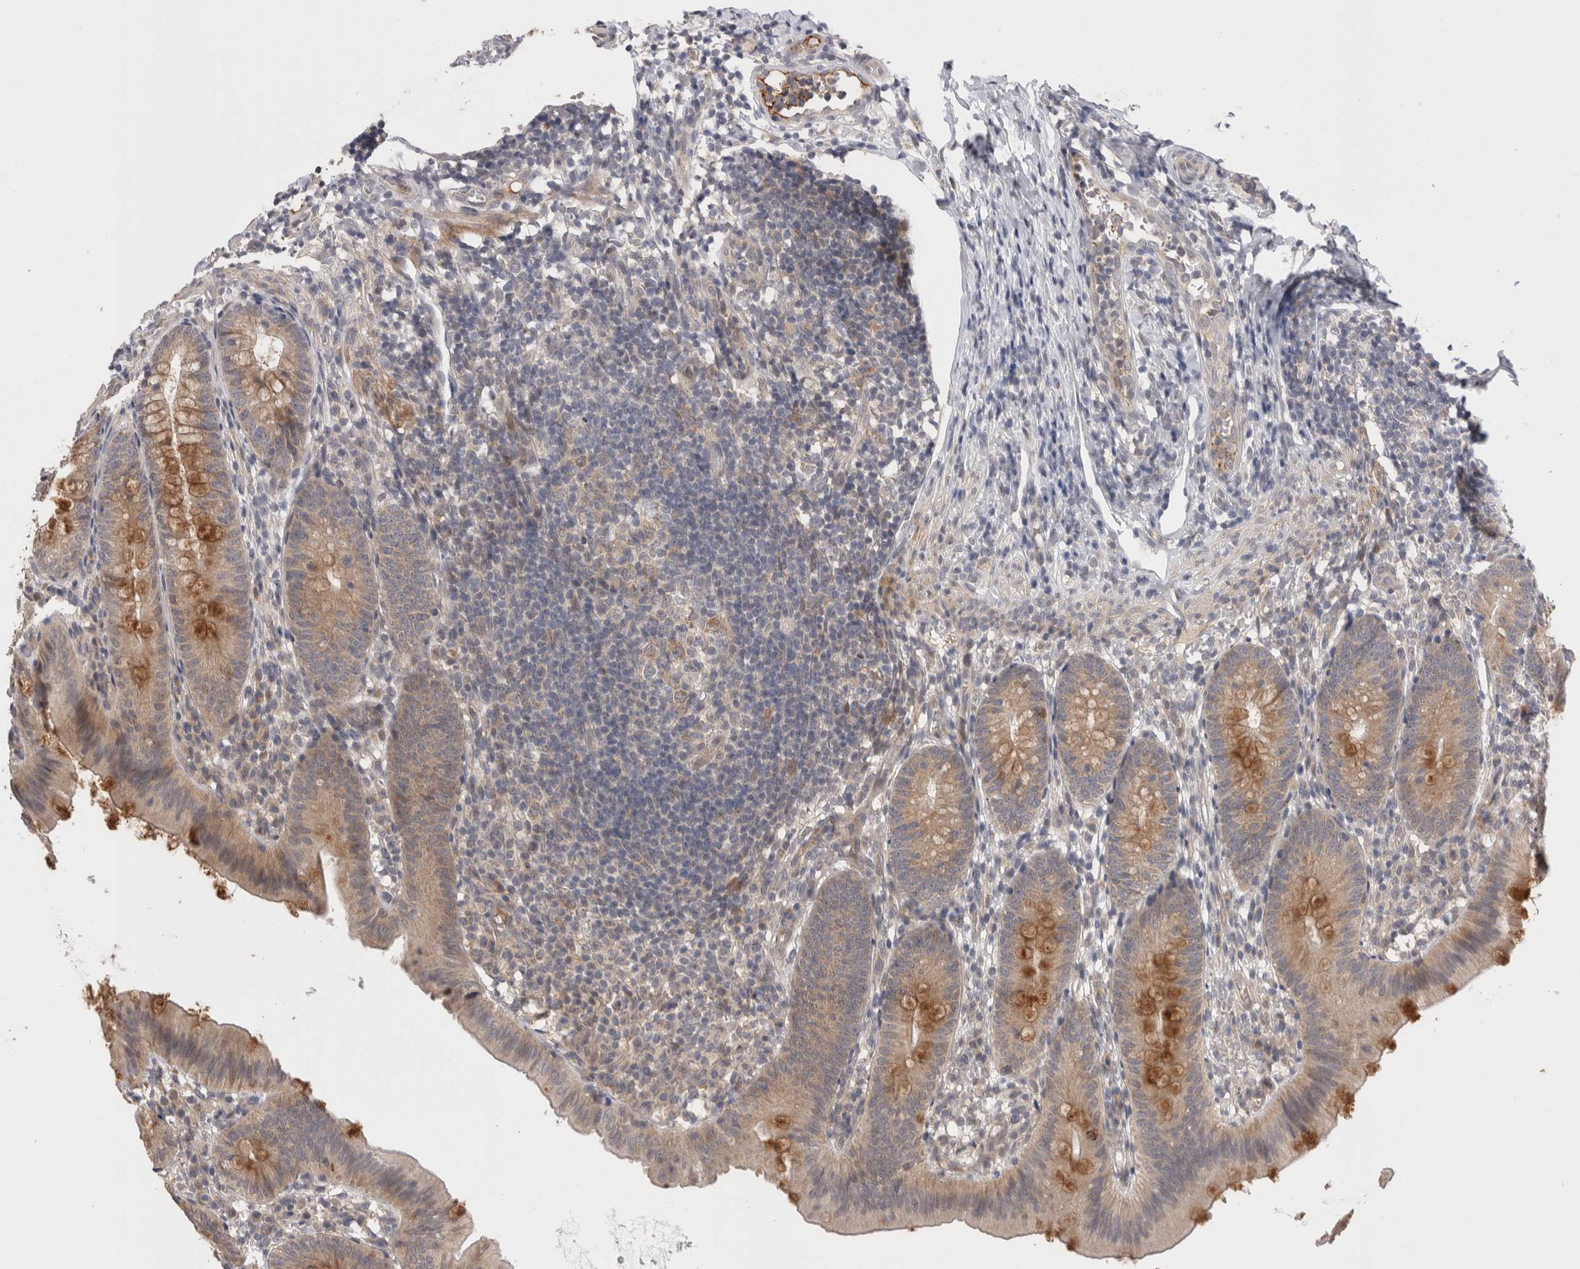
{"staining": {"intensity": "moderate", "quantity": ">75%", "location": "cytoplasmic/membranous"}, "tissue": "appendix", "cell_type": "Glandular cells", "image_type": "normal", "snomed": [{"axis": "morphology", "description": "Normal tissue, NOS"}, {"axis": "topography", "description": "Appendix"}], "caption": "Immunohistochemical staining of unremarkable appendix displays medium levels of moderate cytoplasmic/membranous expression in approximately >75% of glandular cells. The staining was performed using DAB, with brown indicating positive protein expression. Nuclei are stained blue with hematoxylin.", "gene": "CRYBG1", "patient": {"sex": "male", "age": 1}}